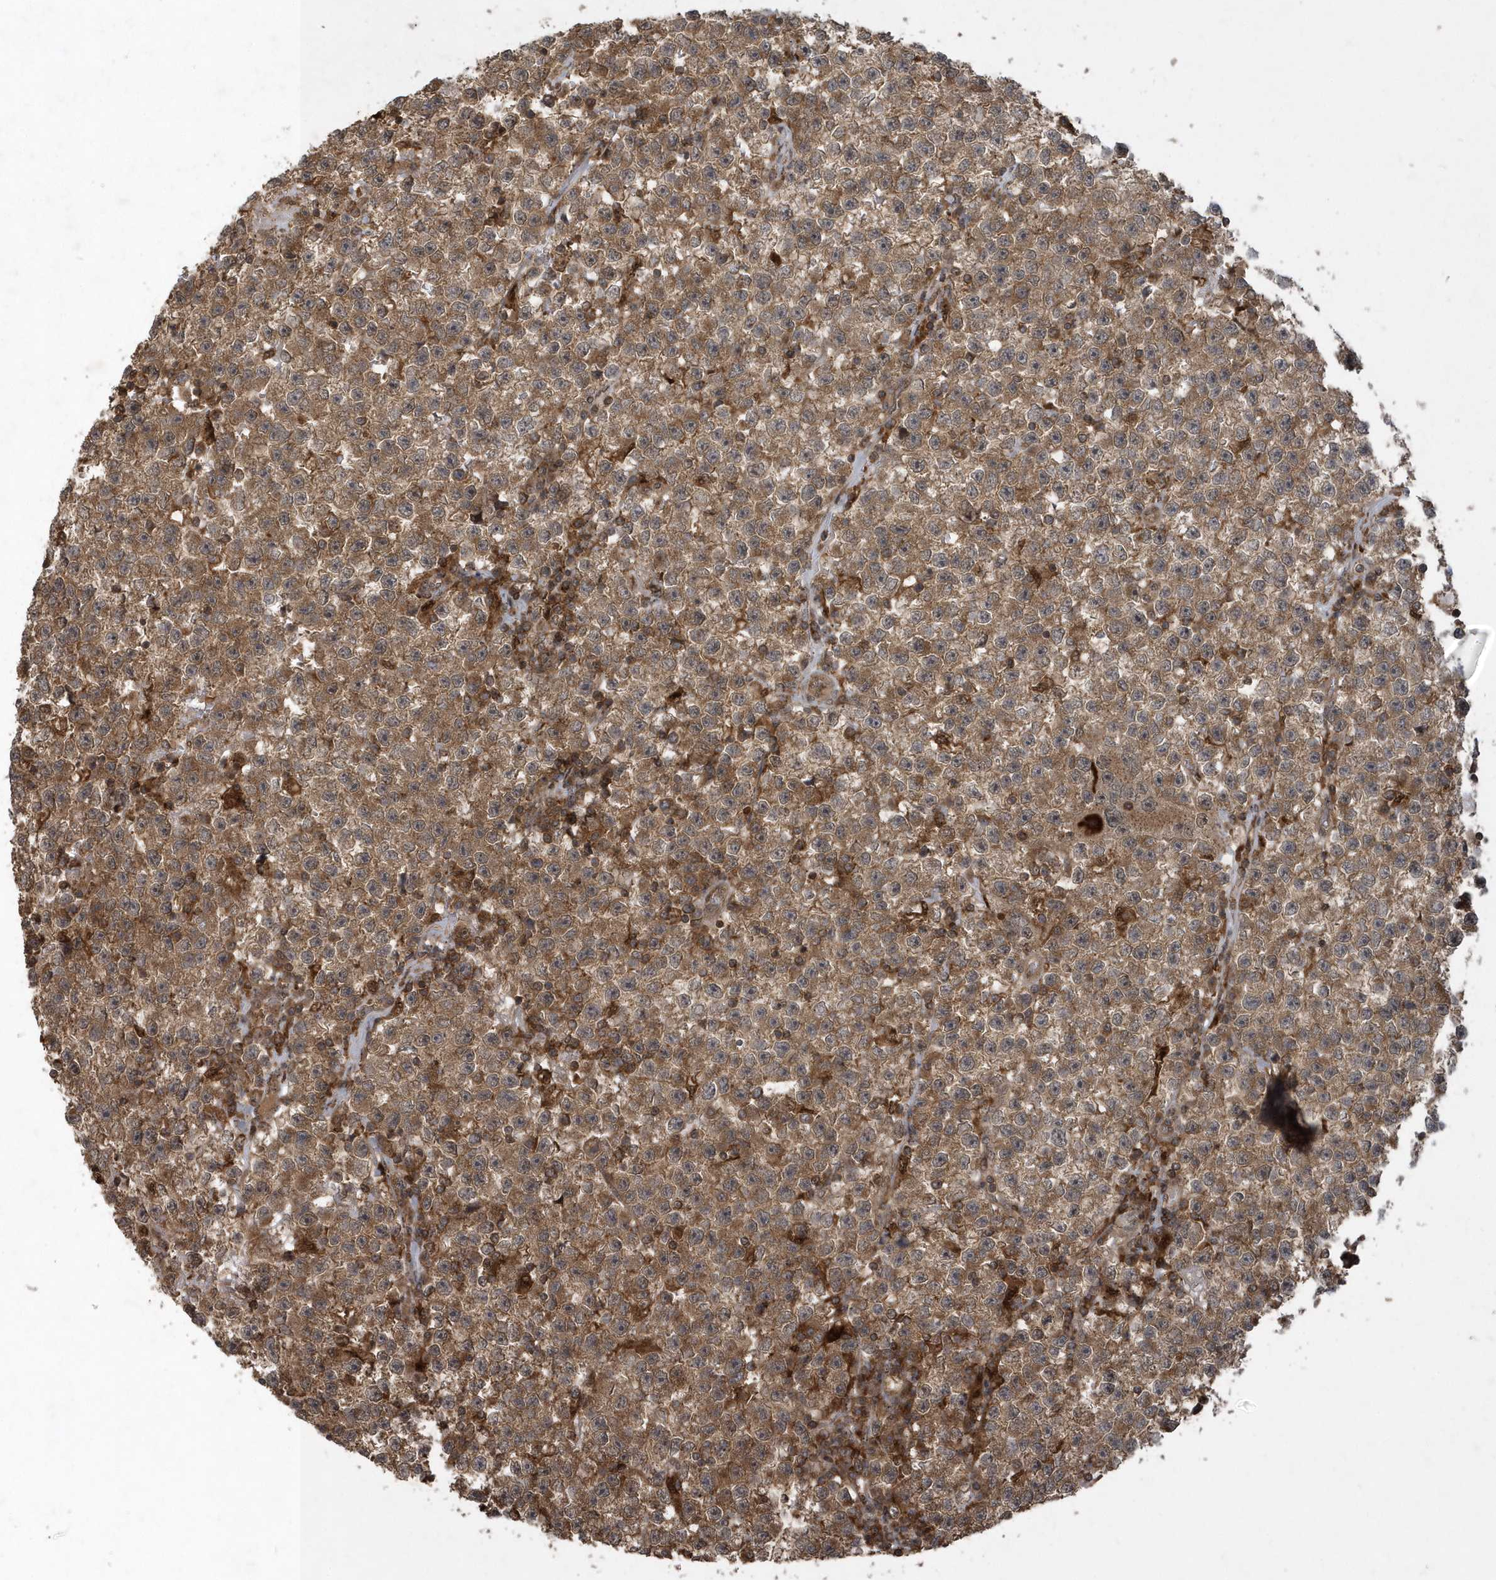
{"staining": {"intensity": "moderate", "quantity": ">75%", "location": "cytoplasmic/membranous"}, "tissue": "testis cancer", "cell_type": "Tumor cells", "image_type": "cancer", "snomed": [{"axis": "morphology", "description": "Seminoma, NOS"}, {"axis": "topography", "description": "Testis"}], "caption": "Brown immunohistochemical staining in human testis cancer (seminoma) demonstrates moderate cytoplasmic/membranous positivity in approximately >75% of tumor cells.", "gene": "LACC1", "patient": {"sex": "male", "age": 22}}